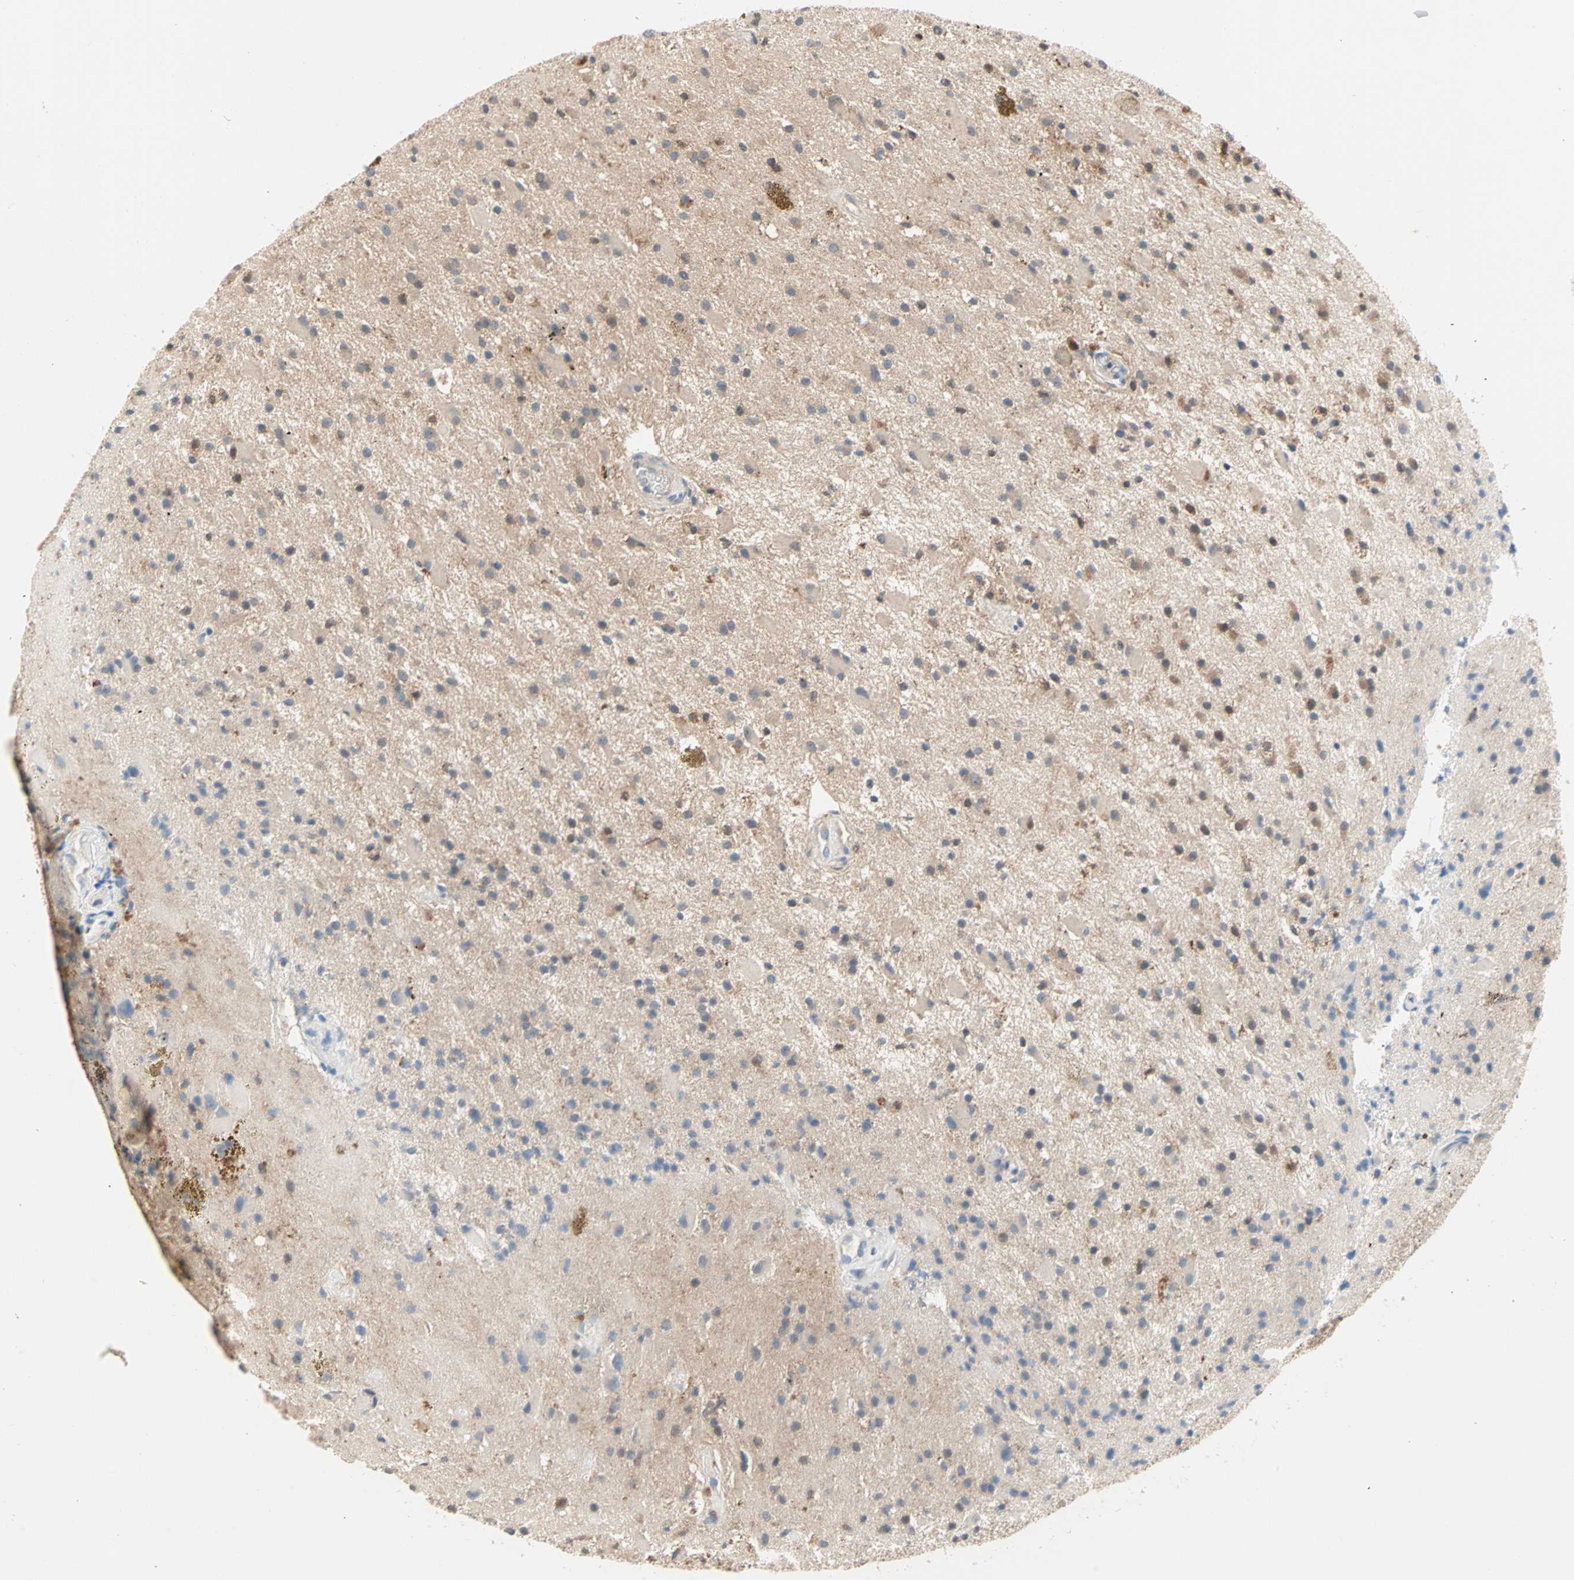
{"staining": {"intensity": "moderate", "quantity": ">75%", "location": "cytoplasmic/membranous"}, "tissue": "glioma", "cell_type": "Tumor cells", "image_type": "cancer", "snomed": [{"axis": "morphology", "description": "Glioma, malignant, Low grade"}, {"axis": "topography", "description": "Brain"}], "caption": "Malignant glioma (low-grade) stained for a protein (brown) exhibits moderate cytoplasmic/membranous positive expression in approximately >75% of tumor cells.", "gene": "MPI", "patient": {"sex": "male", "age": 58}}